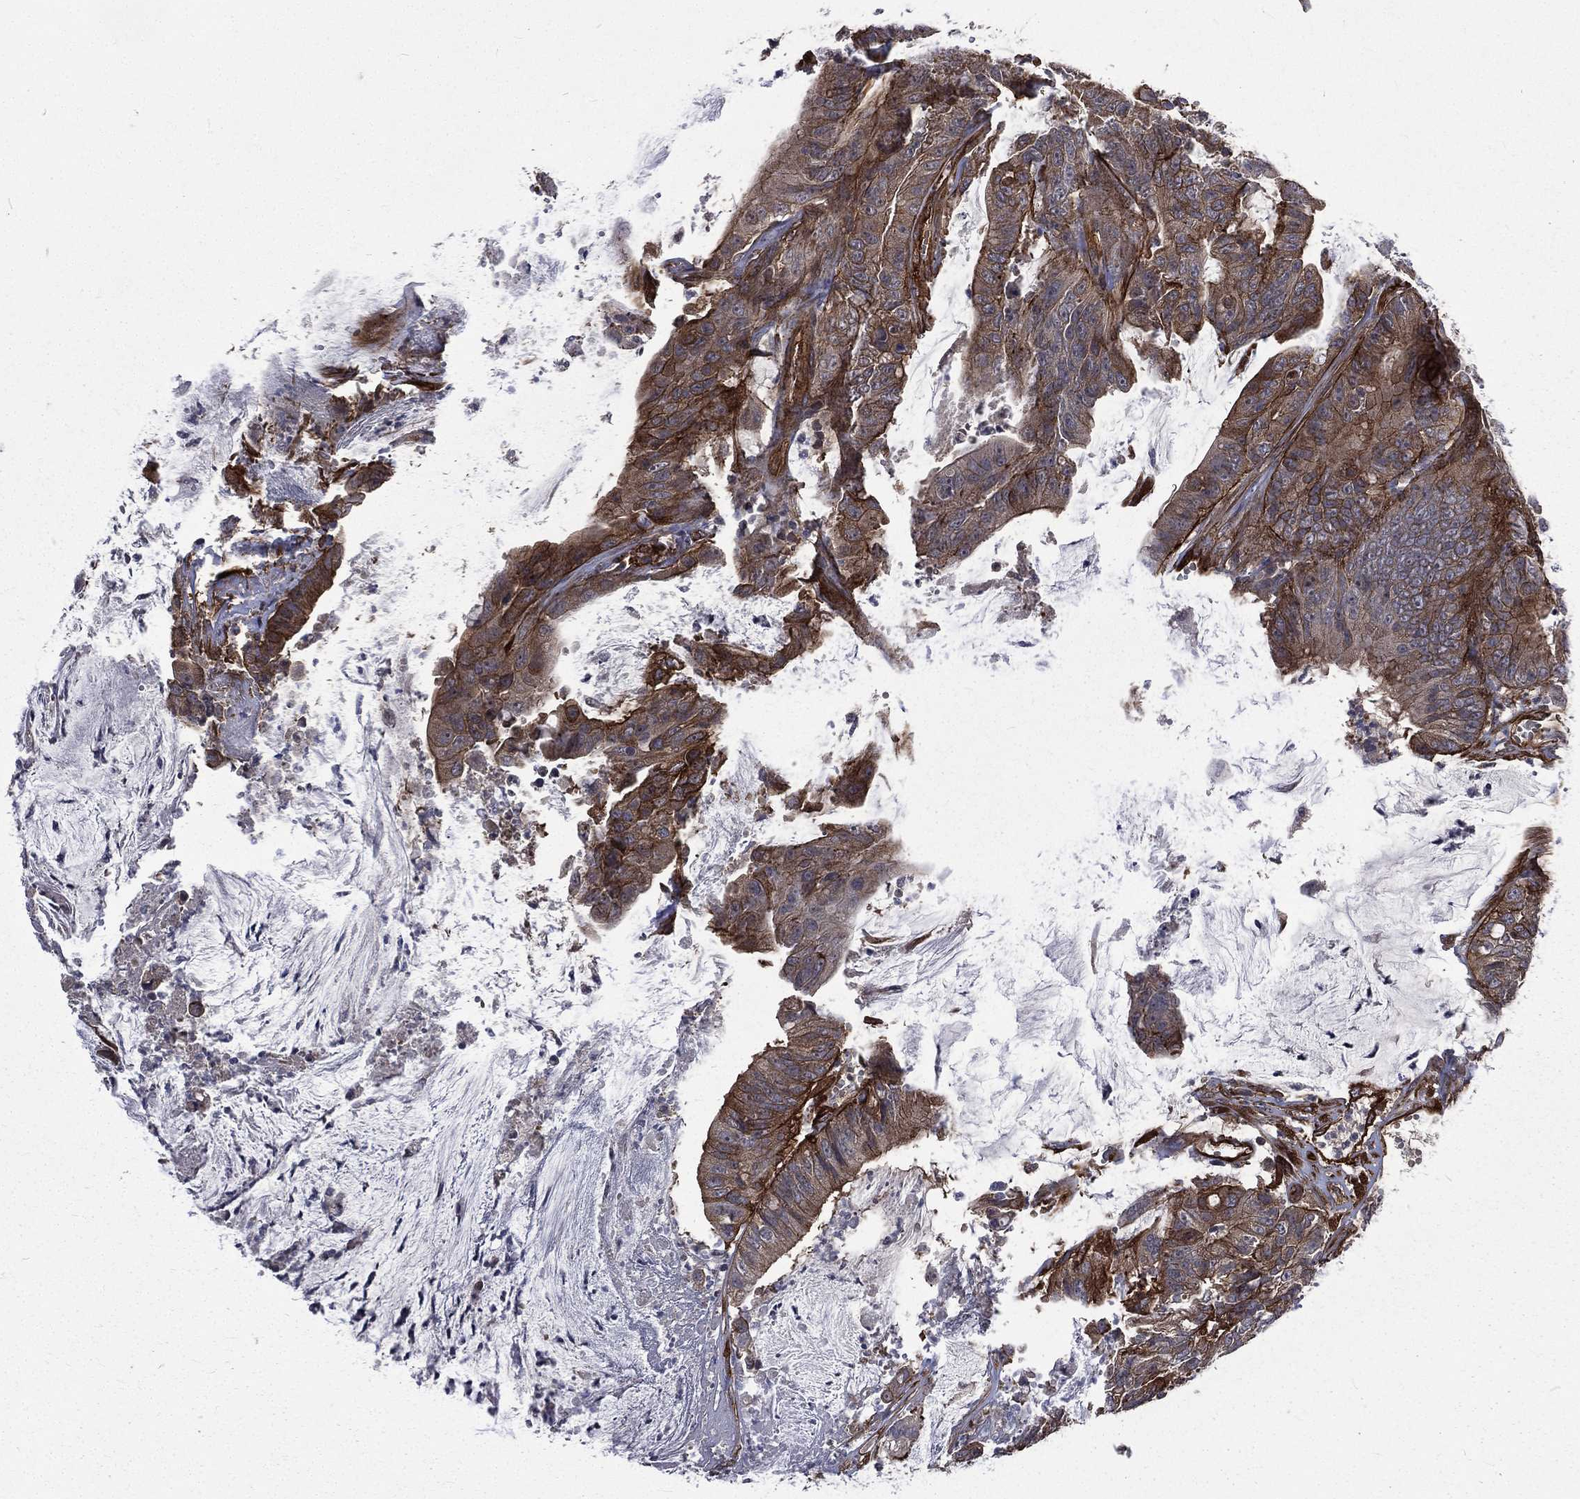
{"staining": {"intensity": "moderate", "quantity": "<25%", "location": "cytoplasmic/membranous"}, "tissue": "colorectal cancer", "cell_type": "Tumor cells", "image_type": "cancer", "snomed": [{"axis": "morphology", "description": "Adenocarcinoma, NOS"}, {"axis": "topography", "description": "Colon"}], "caption": "Adenocarcinoma (colorectal) tissue reveals moderate cytoplasmic/membranous positivity in approximately <25% of tumor cells", "gene": "PPFIBP1", "patient": {"sex": "female", "age": 69}}